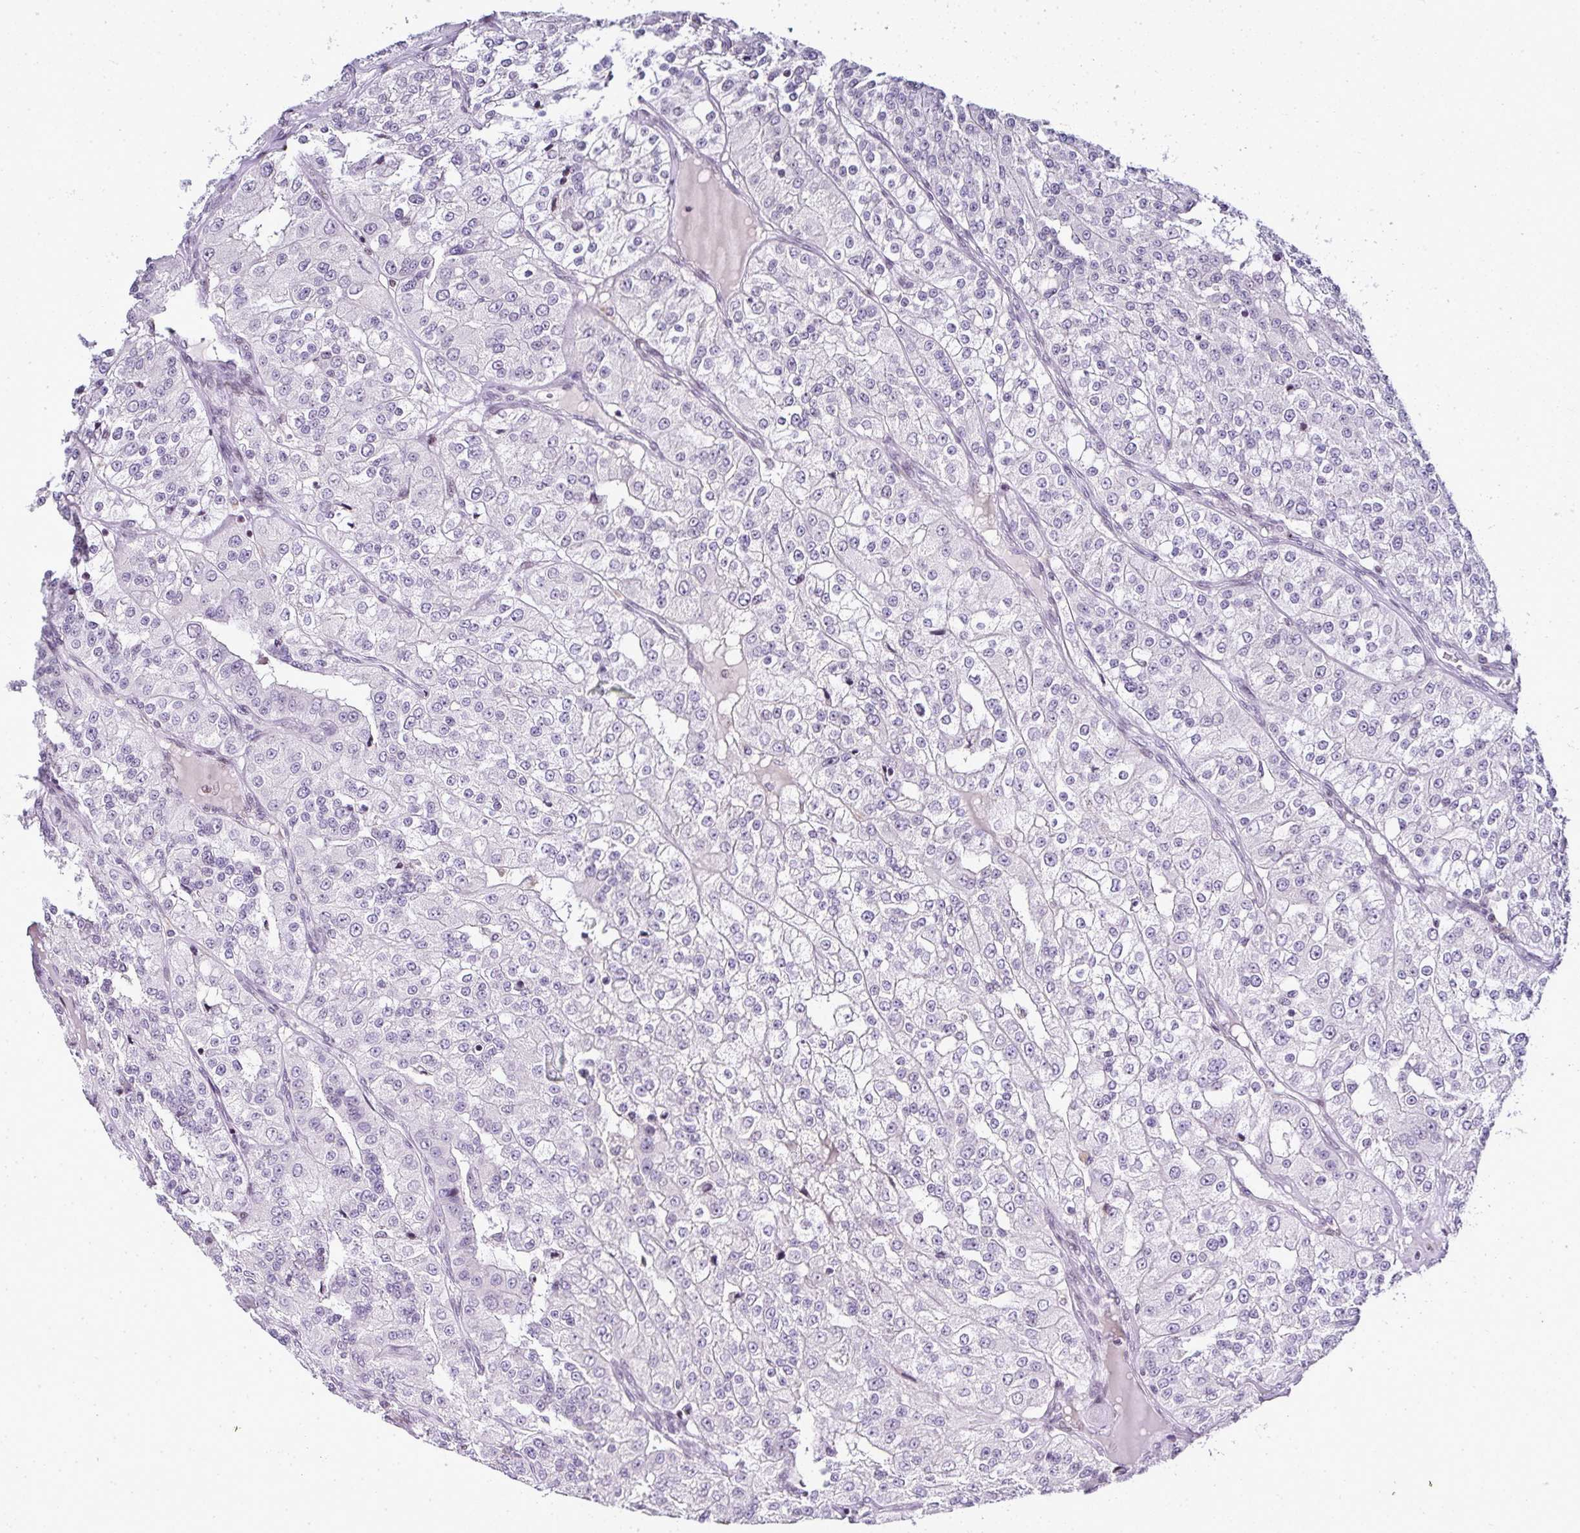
{"staining": {"intensity": "negative", "quantity": "none", "location": "none"}, "tissue": "renal cancer", "cell_type": "Tumor cells", "image_type": "cancer", "snomed": [{"axis": "morphology", "description": "Adenocarcinoma, NOS"}, {"axis": "topography", "description": "Kidney"}], "caption": "DAB immunohistochemical staining of human renal cancer (adenocarcinoma) exhibits no significant staining in tumor cells.", "gene": "SERPINB3", "patient": {"sex": "female", "age": 63}}